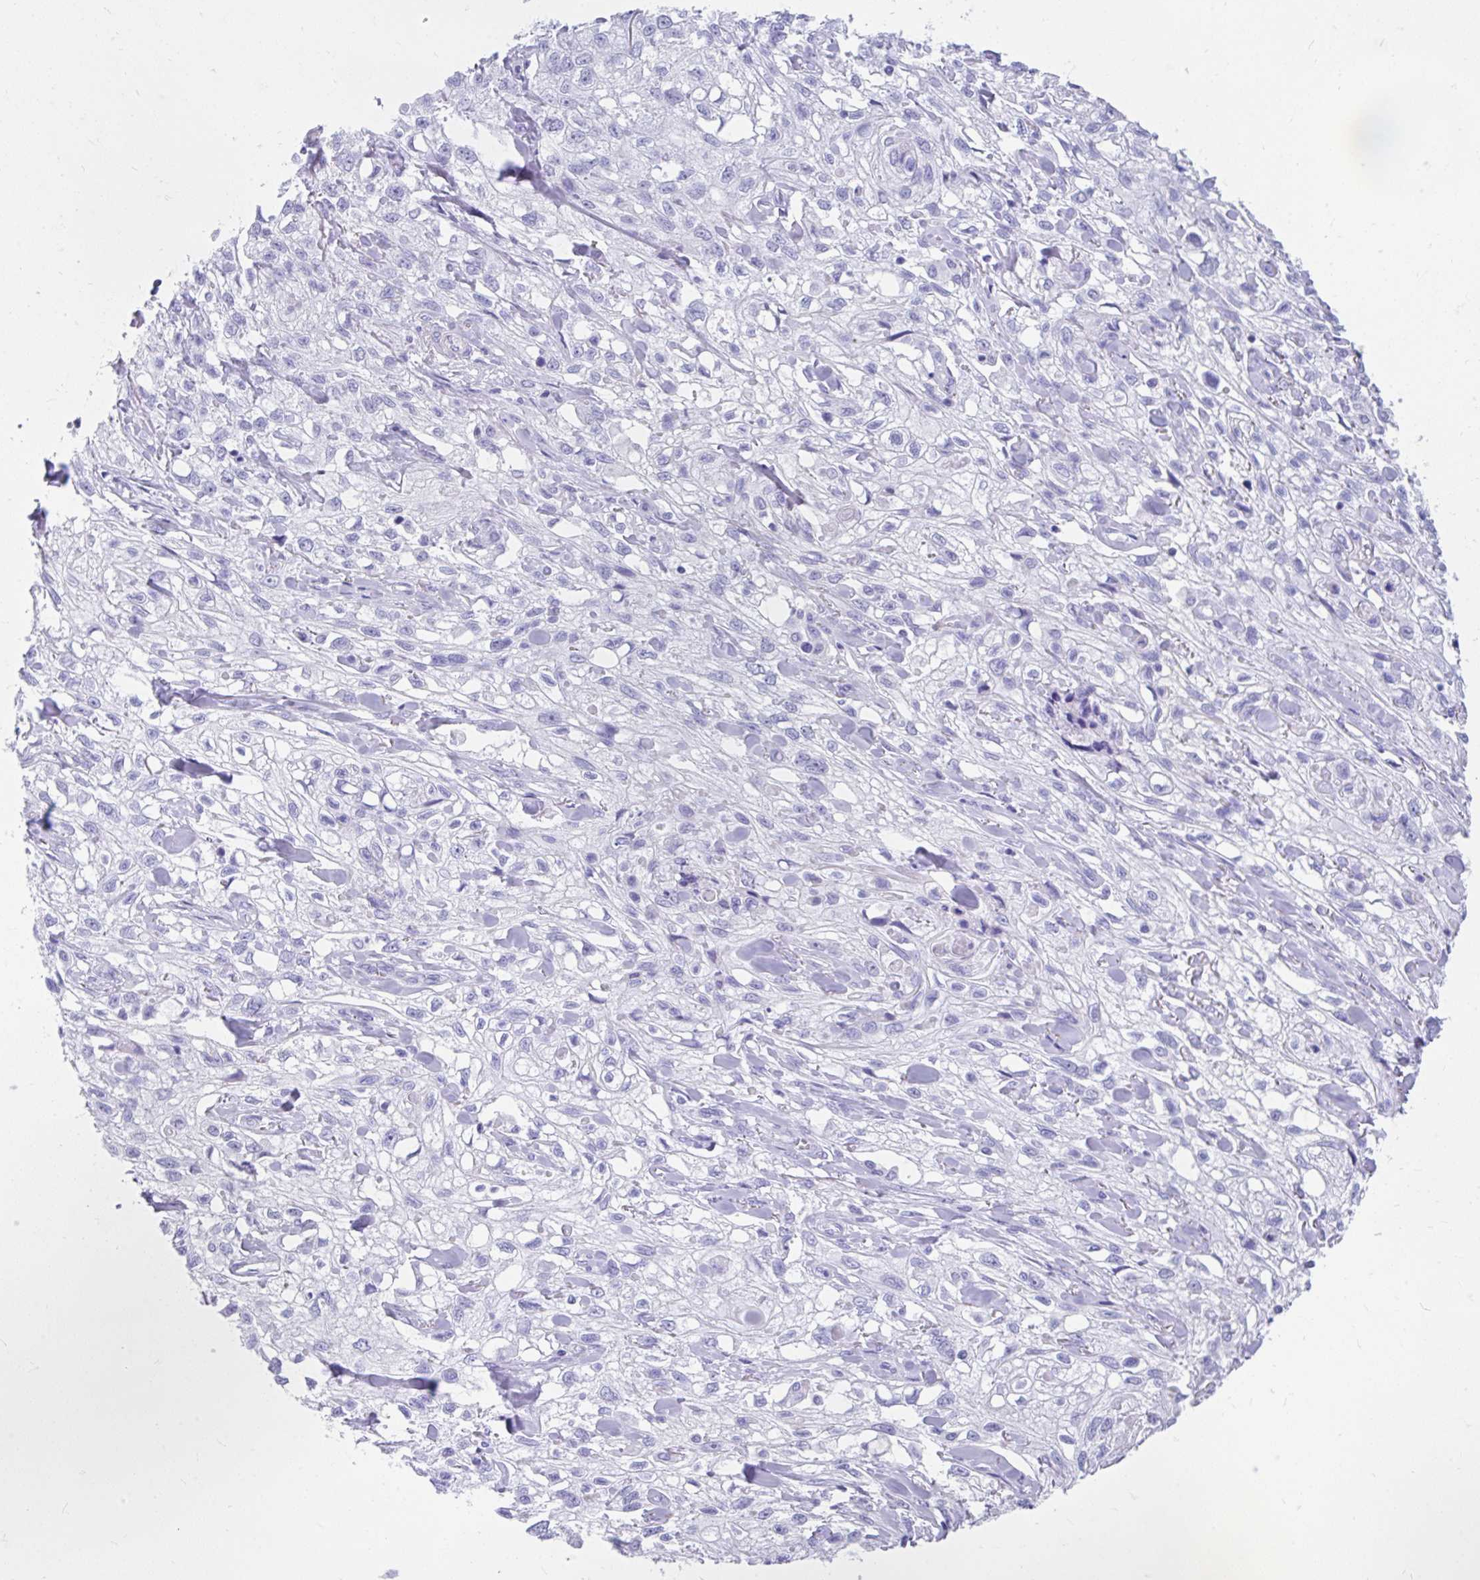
{"staining": {"intensity": "negative", "quantity": "none", "location": "none"}, "tissue": "skin cancer", "cell_type": "Tumor cells", "image_type": "cancer", "snomed": [{"axis": "morphology", "description": "Squamous cell carcinoma, NOS"}, {"axis": "topography", "description": "Skin"}, {"axis": "topography", "description": "Vulva"}], "caption": "This is a photomicrograph of IHC staining of skin squamous cell carcinoma, which shows no expression in tumor cells.", "gene": "FAM107A", "patient": {"sex": "female", "age": 86}}